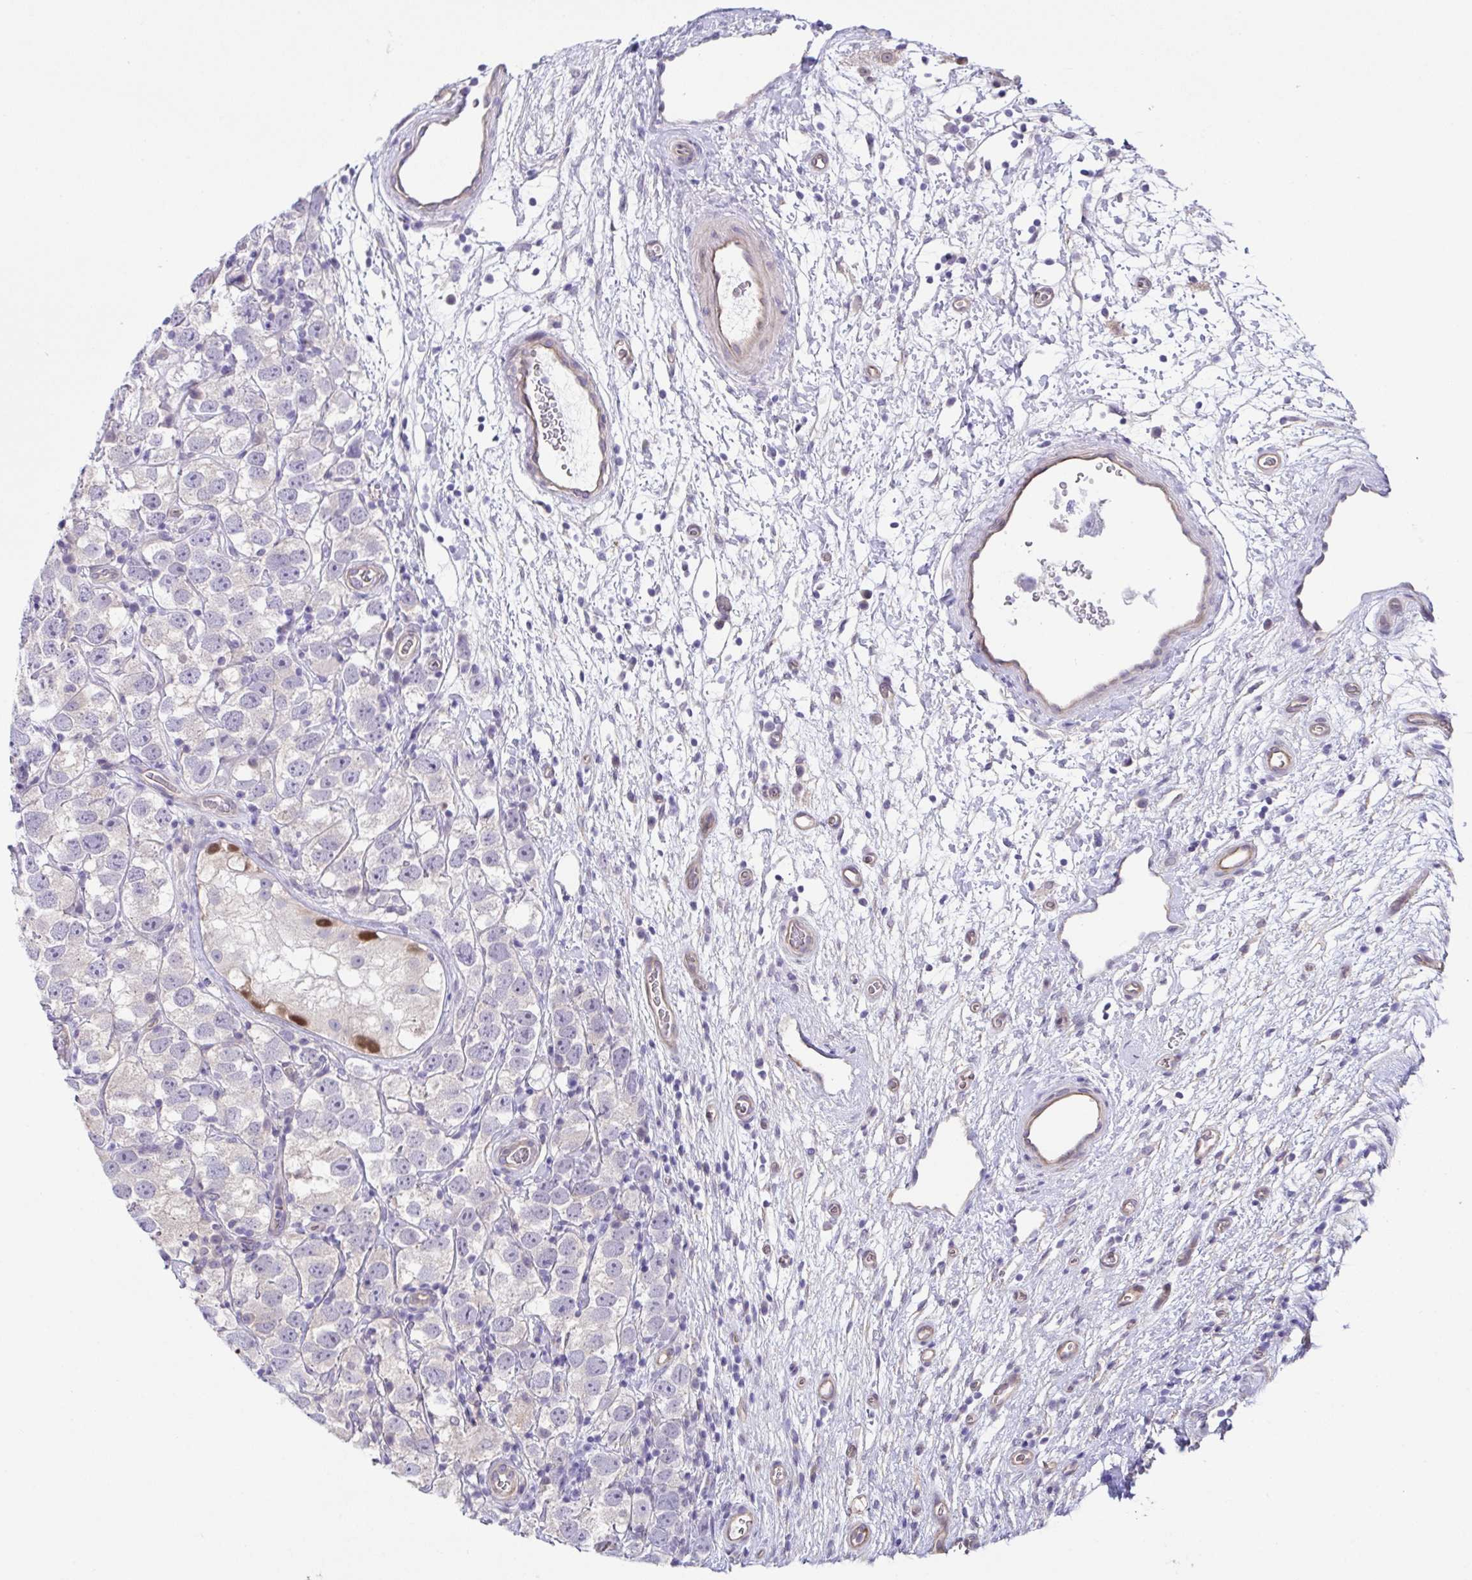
{"staining": {"intensity": "negative", "quantity": "none", "location": "none"}, "tissue": "testis cancer", "cell_type": "Tumor cells", "image_type": "cancer", "snomed": [{"axis": "morphology", "description": "Seminoma, NOS"}, {"axis": "topography", "description": "Testis"}], "caption": "Tumor cells show no significant protein expression in testis cancer.", "gene": "RHOXF1", "patient": {"sex": "male", "age": 26}}